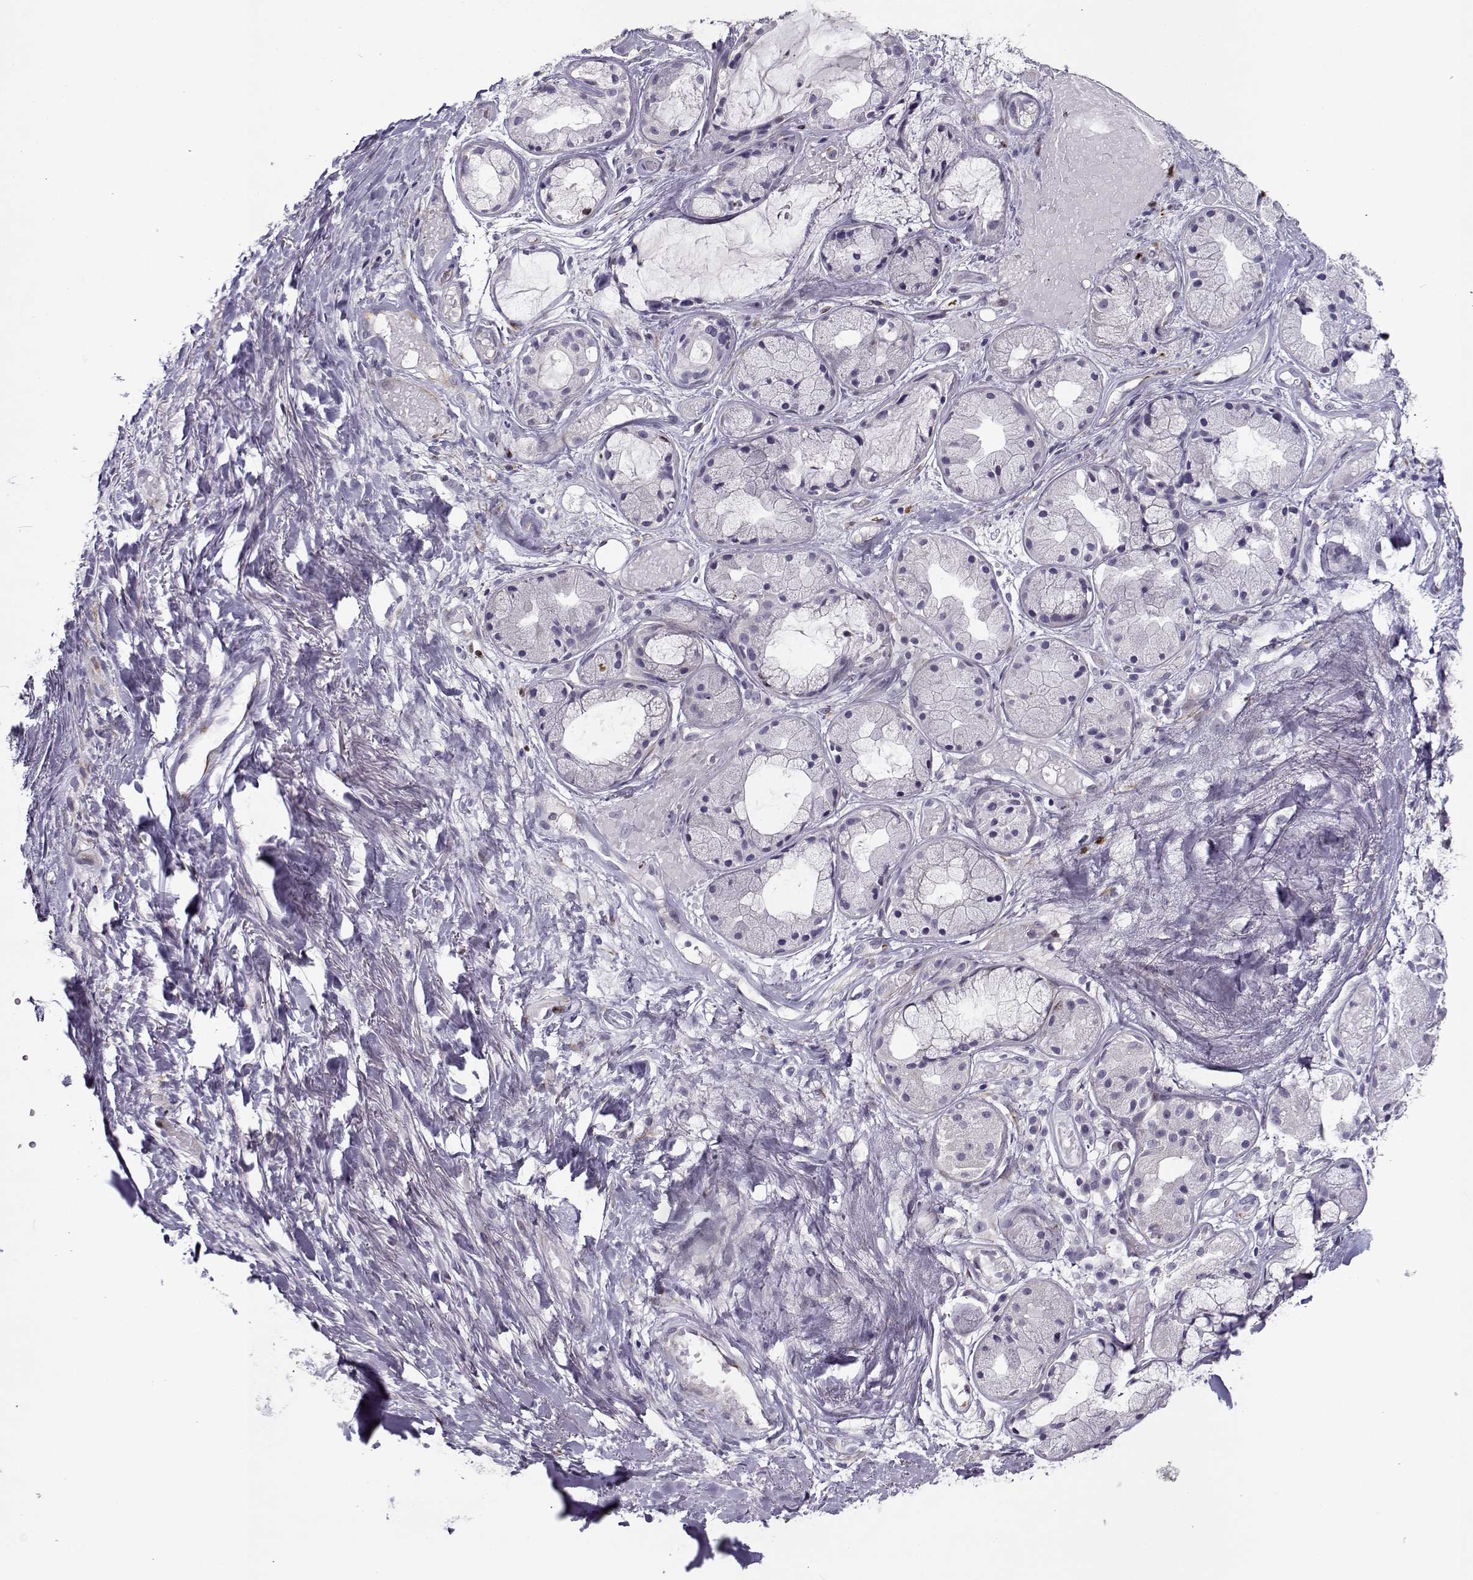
{"staining": {"intensity": "negative", "quantity": "none", "location": "none"}, "tissue": "soft tissue", "cell_type": "Fibroblasts", "image_type": "normal", "snomed": [{"axis": "morphology", "description": "Normal tissue, NOS"}, {"axis": "topography", "description": "Cartilage tissue"}], "caption": "Immunohistochemistry (IHC) of benign human soft tissue shows no positivity in fibroblasts. (DAB immunohistochemistry (IHC) visualized using brightfield microscopy, high magnification).", "gene": "NPW", "patient": {"sex": "male", "age": 62}}